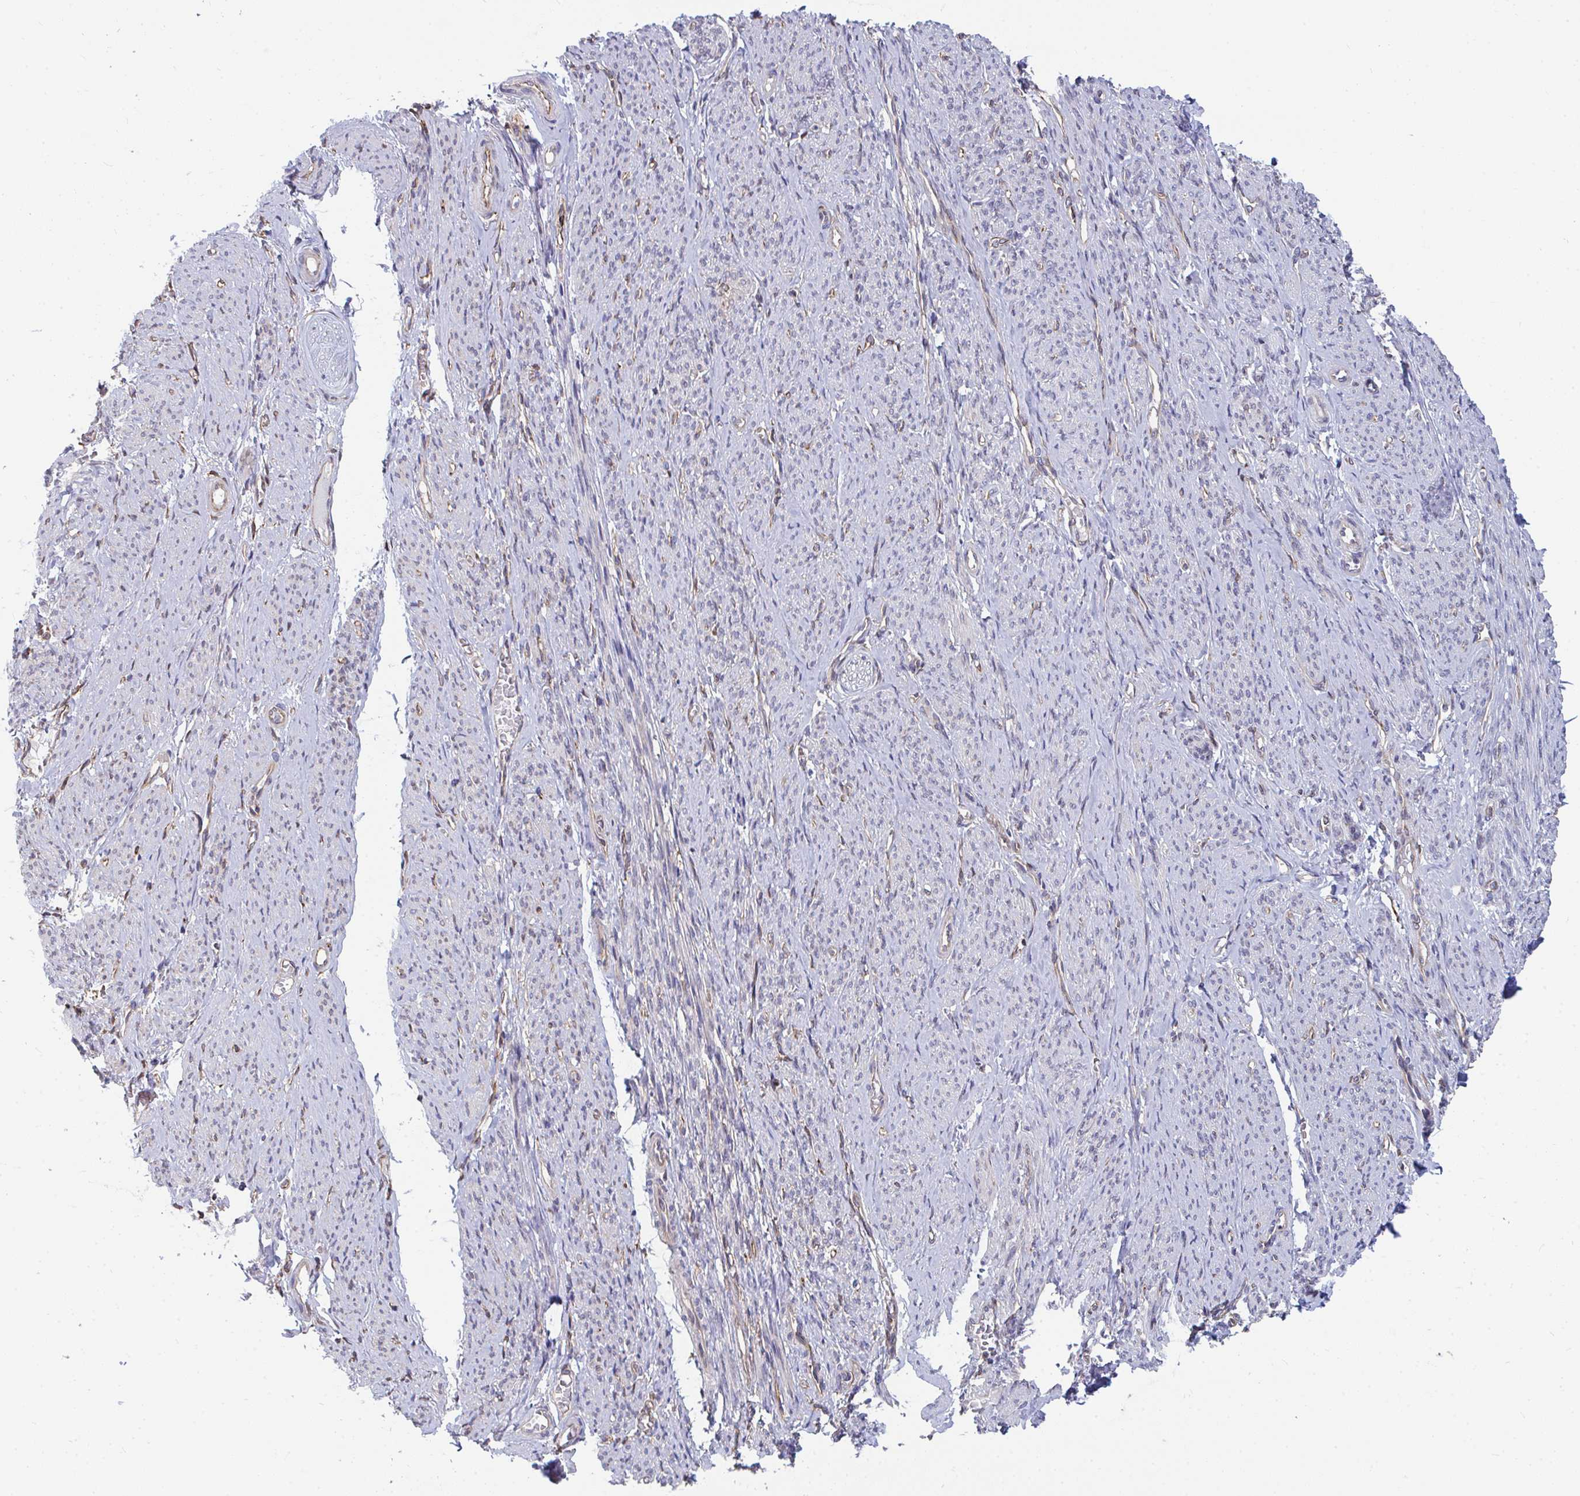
{"staining": {"intensity": "moderate", "quantity": "<25%", "location": "cytoplasmic/membranous"}, "tissue": "smooth muscle", "cell_type": "Smooth muscle cells", "image_type": "normal", "snomed": [{"axis": "morphology", "description": "Normal tissue, NOS"}, {"axis": "topography", "description": "Smooth muscle"}], "caption": "Immunohistochemical staining of unremarkable human smooth muscle displays low levels of moderate cytoplasmic/membranous expression in approximately <25% of smooth muscle cells. Immunohistochemistry (ihc) stains the protein in brown and the nuclei are stained blue.", "gene": "EIF1AD", "patient": {"sex": "female", "age": 65}}